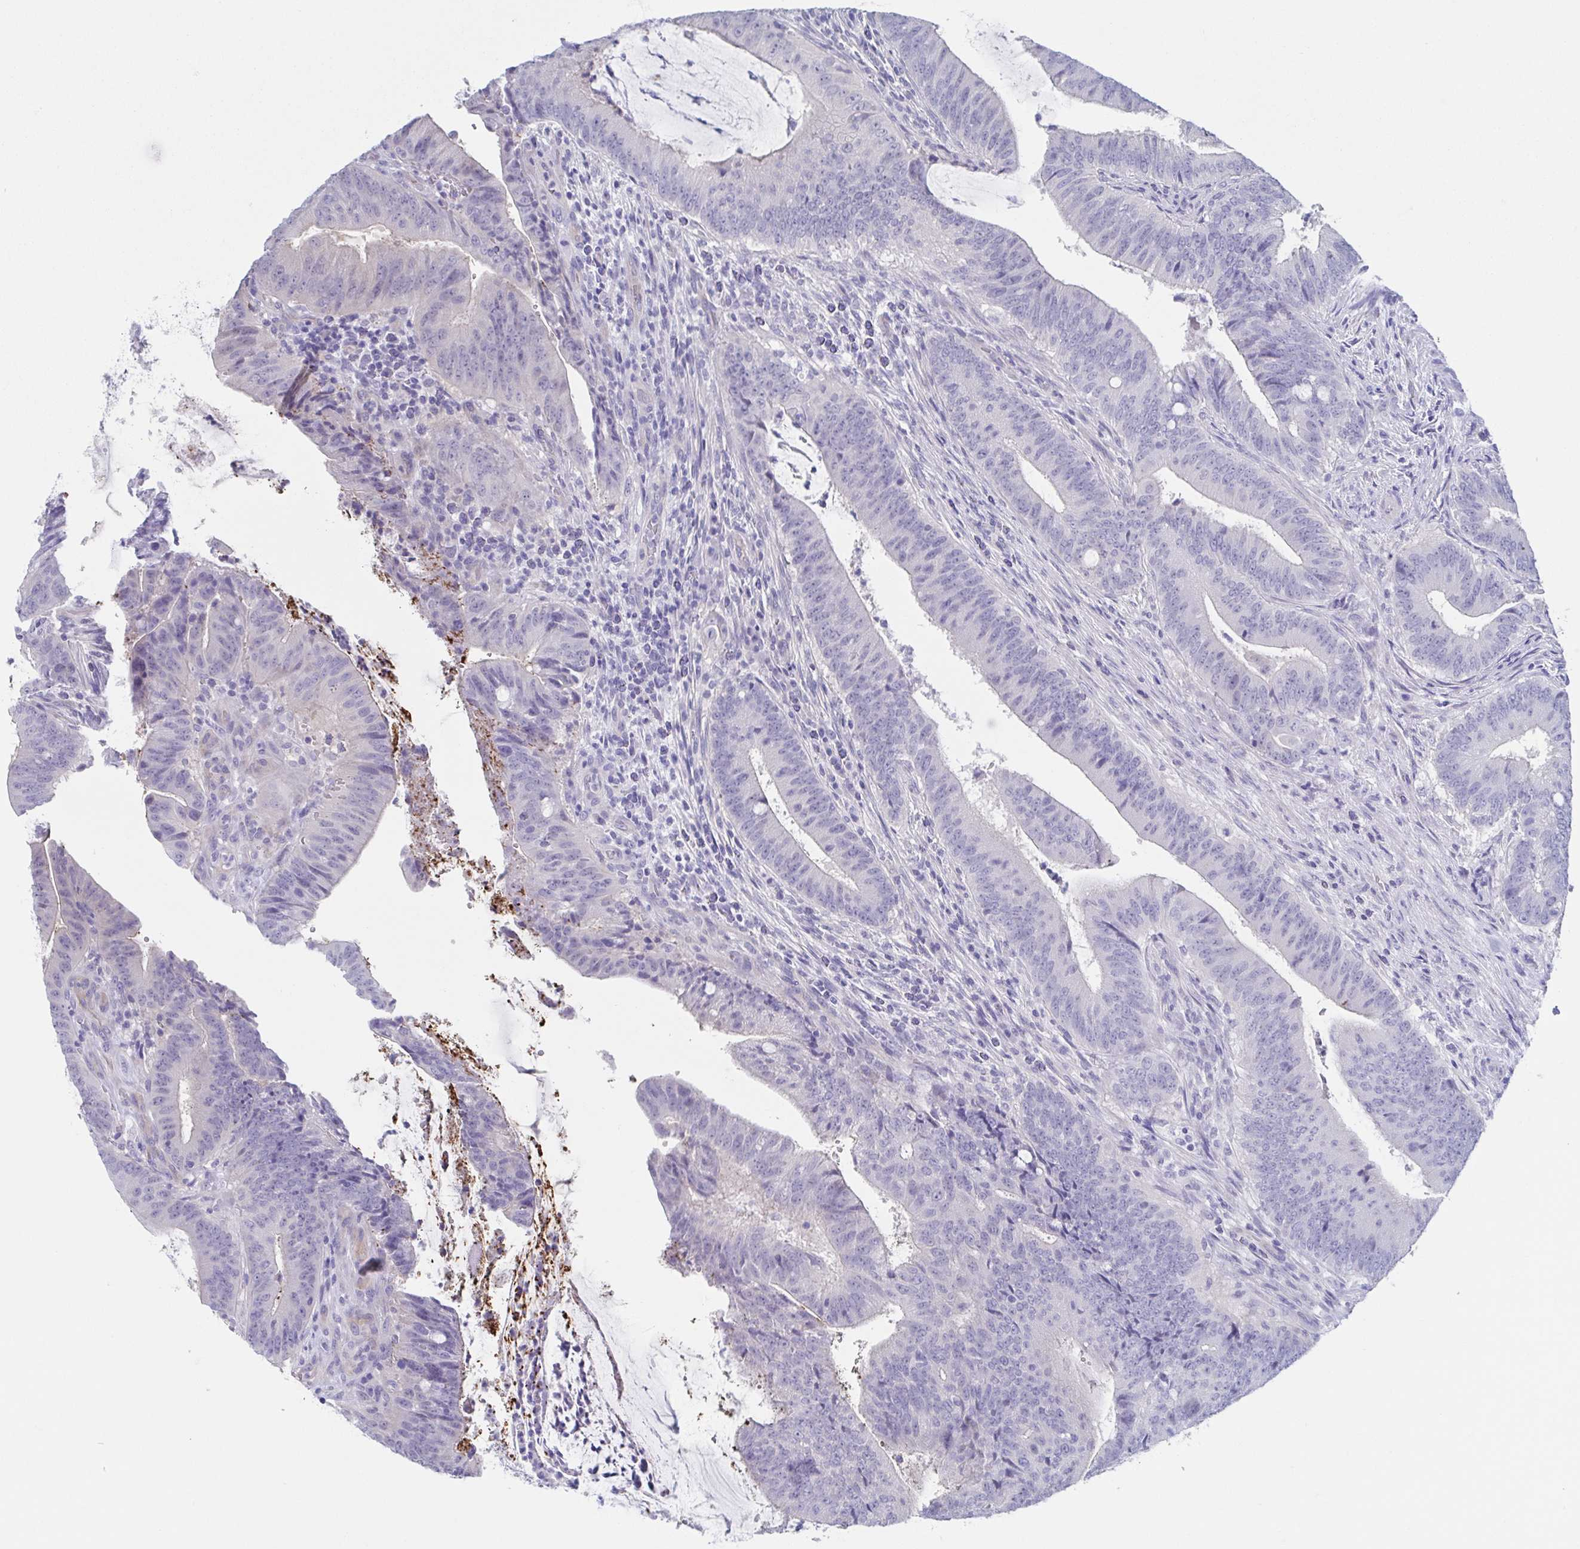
{"staining": {"intensity": "negative", "quantity": "none", "location": "none"}, "tissue": "colorectal cancer", "cell_type": "Tumor cells", "image_type": "cancer", "snomed": [{"axis": "morphology", "description": "Adenocarcinoma, NOS"}, {"axis": "topography", "description": "Colon"}], "caption": "This is an IHC image of colorectal cancer. There is no staining in tumor cells.", "gene": "TEX12", "patient": {"sex": "female", "age": 43}}